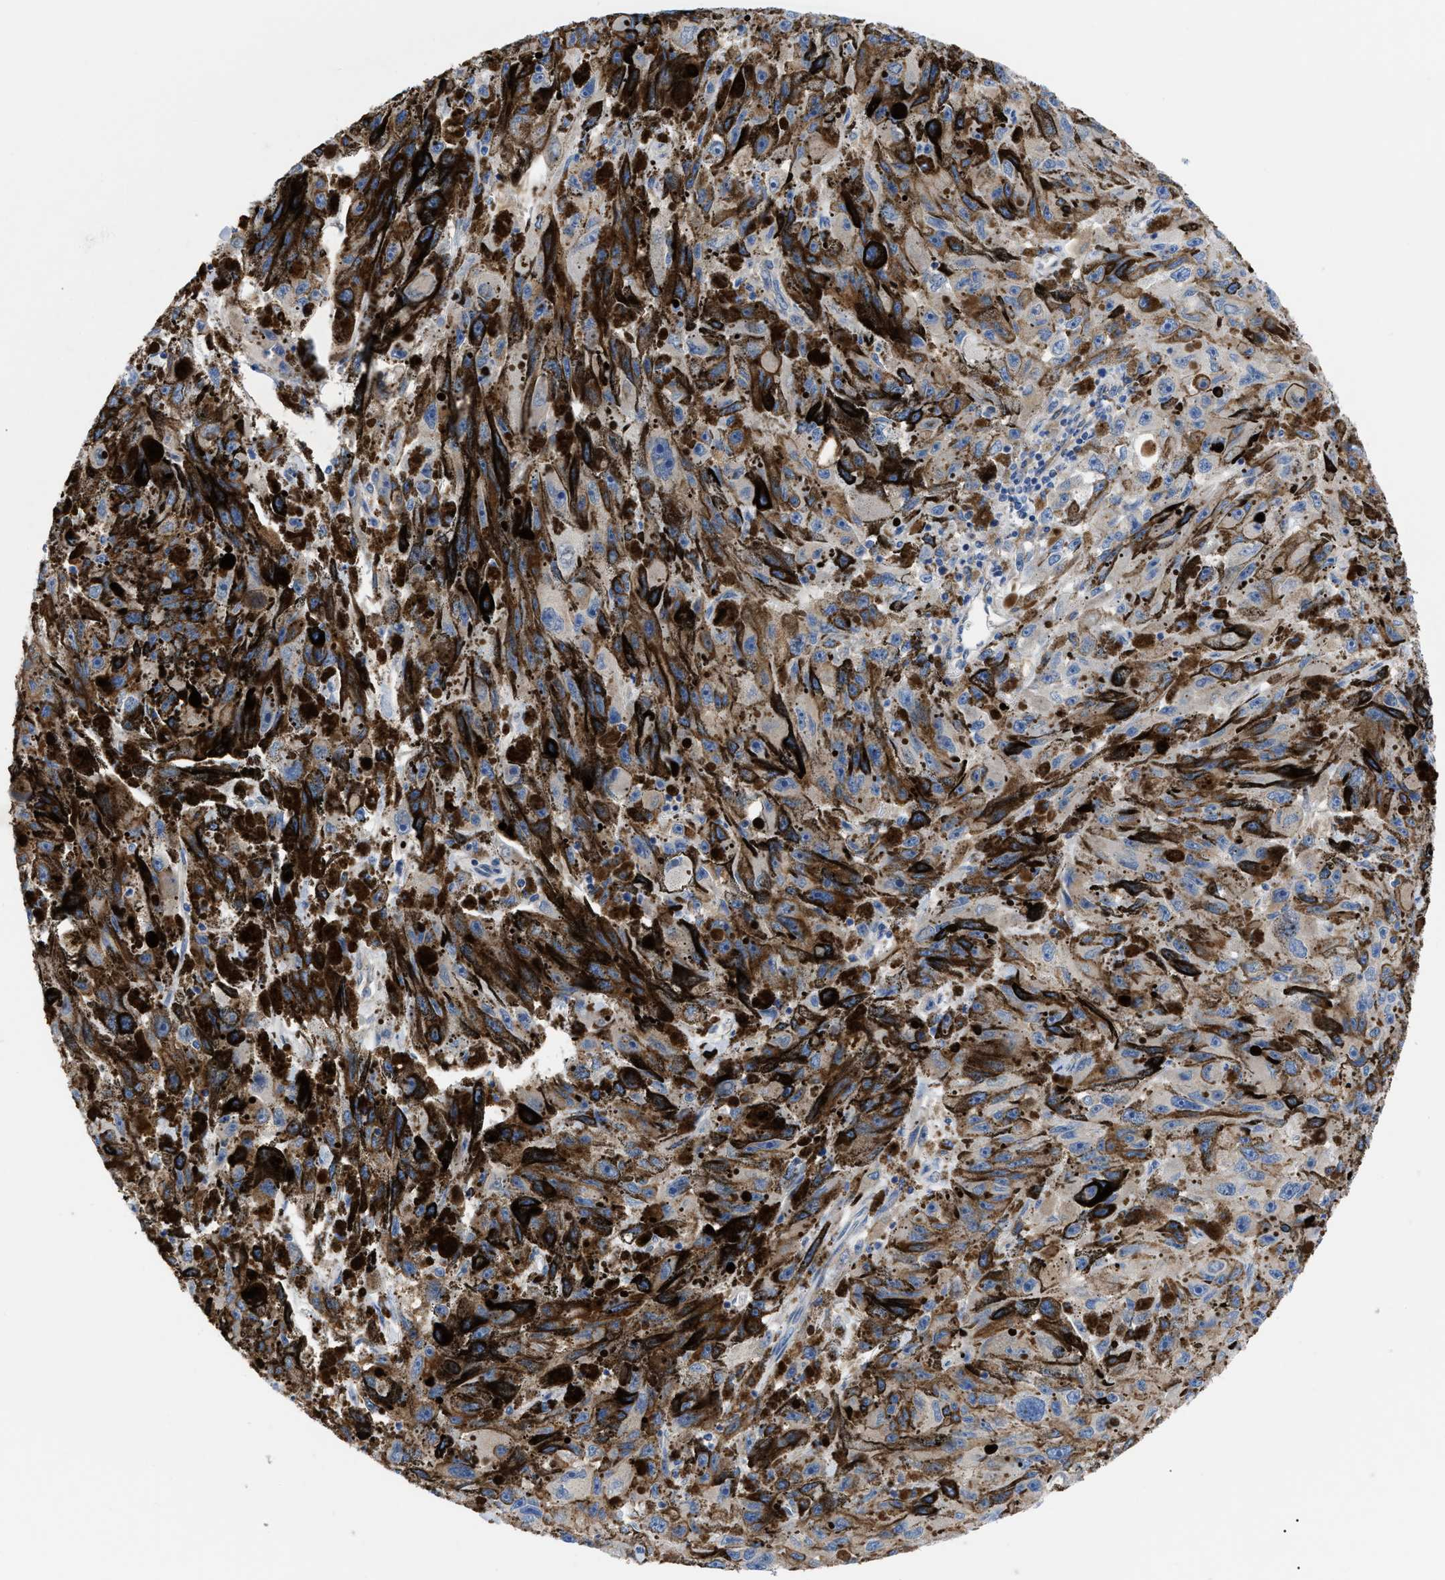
{"staining": {"intensity": "weak", "quantity": "<25%", "location": "cytoplasmic/membranous"}, "tissue": "melanoma", "cell_type": "Tumor cells", "image_type": "cancer", "snomed": [{"axis": "morphology", "description": "Malignant melanoma, NOS"}, {"axis": "topography", "description": "Skin"}], "caption": "Melanoma was stained to show a protein in brown. There is no significant positivity in tumor cells.", "gene": "HSPB8", "patient": {"sex": "female", "age": 104}}